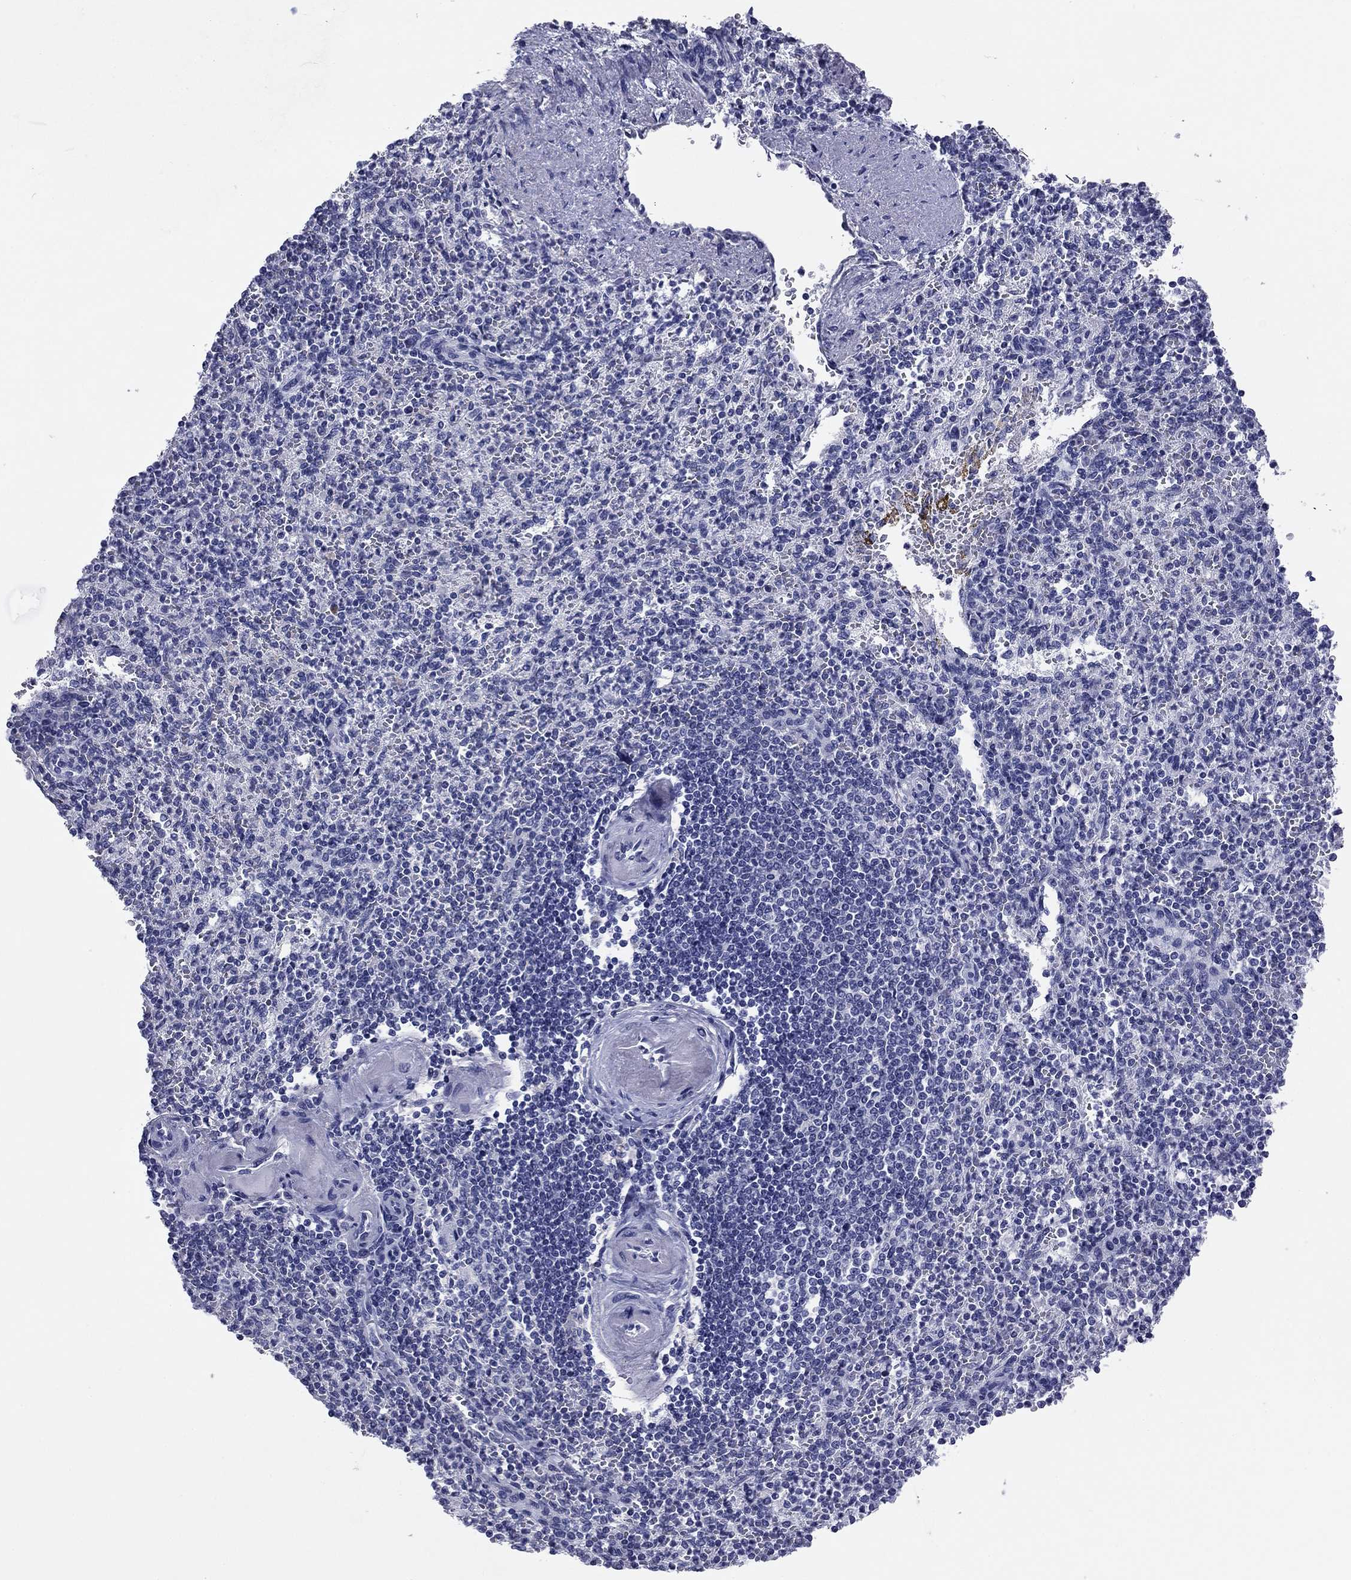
{"staining": {"intensity": "negative", "quantity": "none", "location": "none"}, "tissue": "spleen", "cell_type": "Cells in red pulp", "image_type": "normal", "snomed": [{"axis": "morphology", "description": "Normal tissue, NOS"}, {"axis": "topography", "description": "Spleen"}], "caption": "The photomicrograph displays no staining of cells in red pulp in benign spleen.", "gene": "ABCC2", "patient": {"sex": "female", "age": 74}}